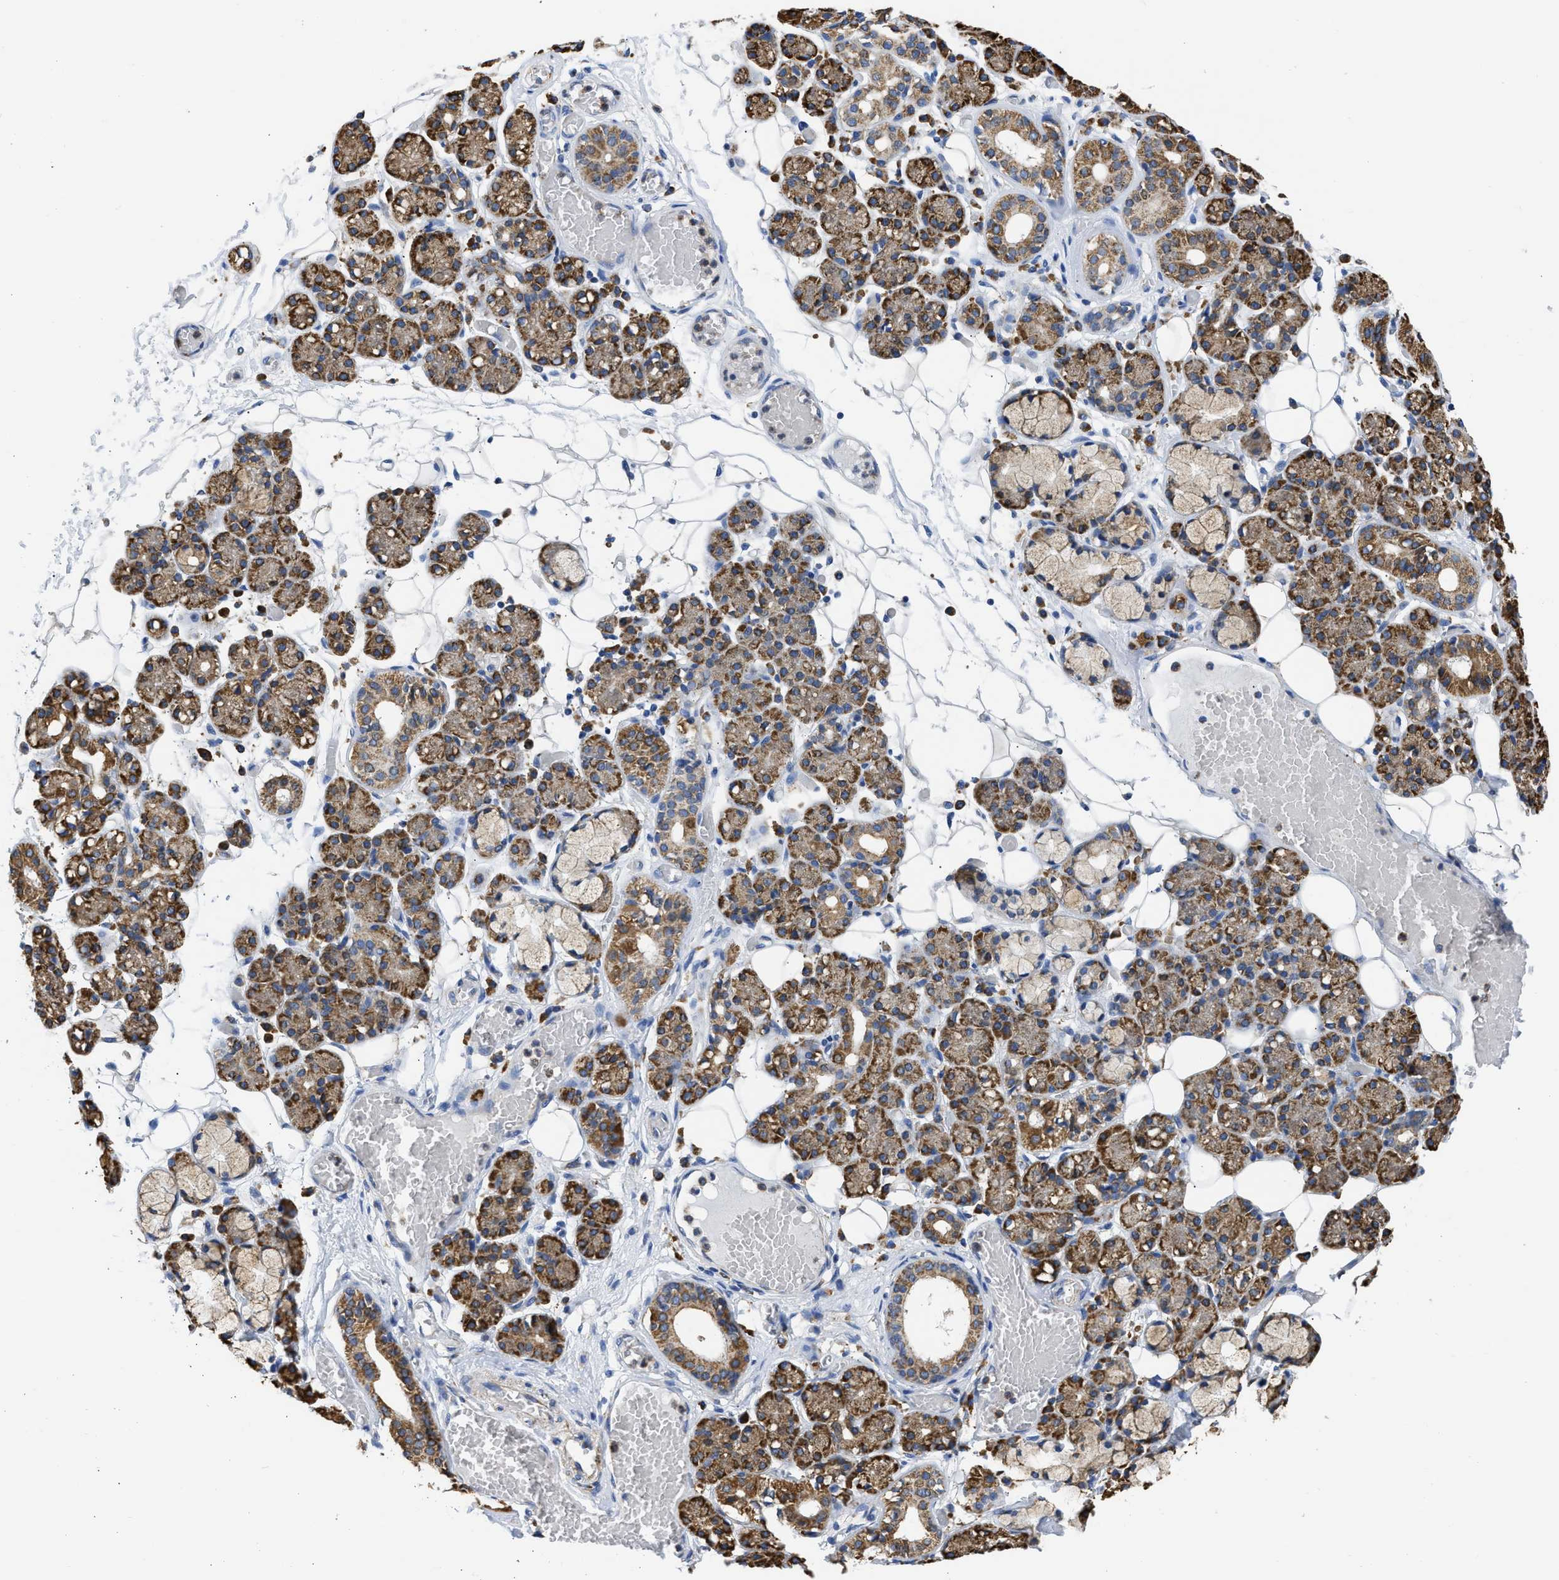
{"staining": {"intensity": "strong", "quantity": "25%-75%", "location": "cytoplasmic/membranous"}, "tissue": "salivary gland", "cell_type": "Glandular cells", "image_type": "normal", "snomed": [{"axis": "morphology", "description": "Normal tissue, NOS"}, {"axis": "topography", "description": "Salivary gland"}], "caption": "This photomicrograph demonstrates IHC staining of benign human salivary gland, with high strong cytoplasmic/membranous staining in about 25%-75% of glandular cells.", "gene": "CYCS", "patient": {"sex": "male", "age": 63}}